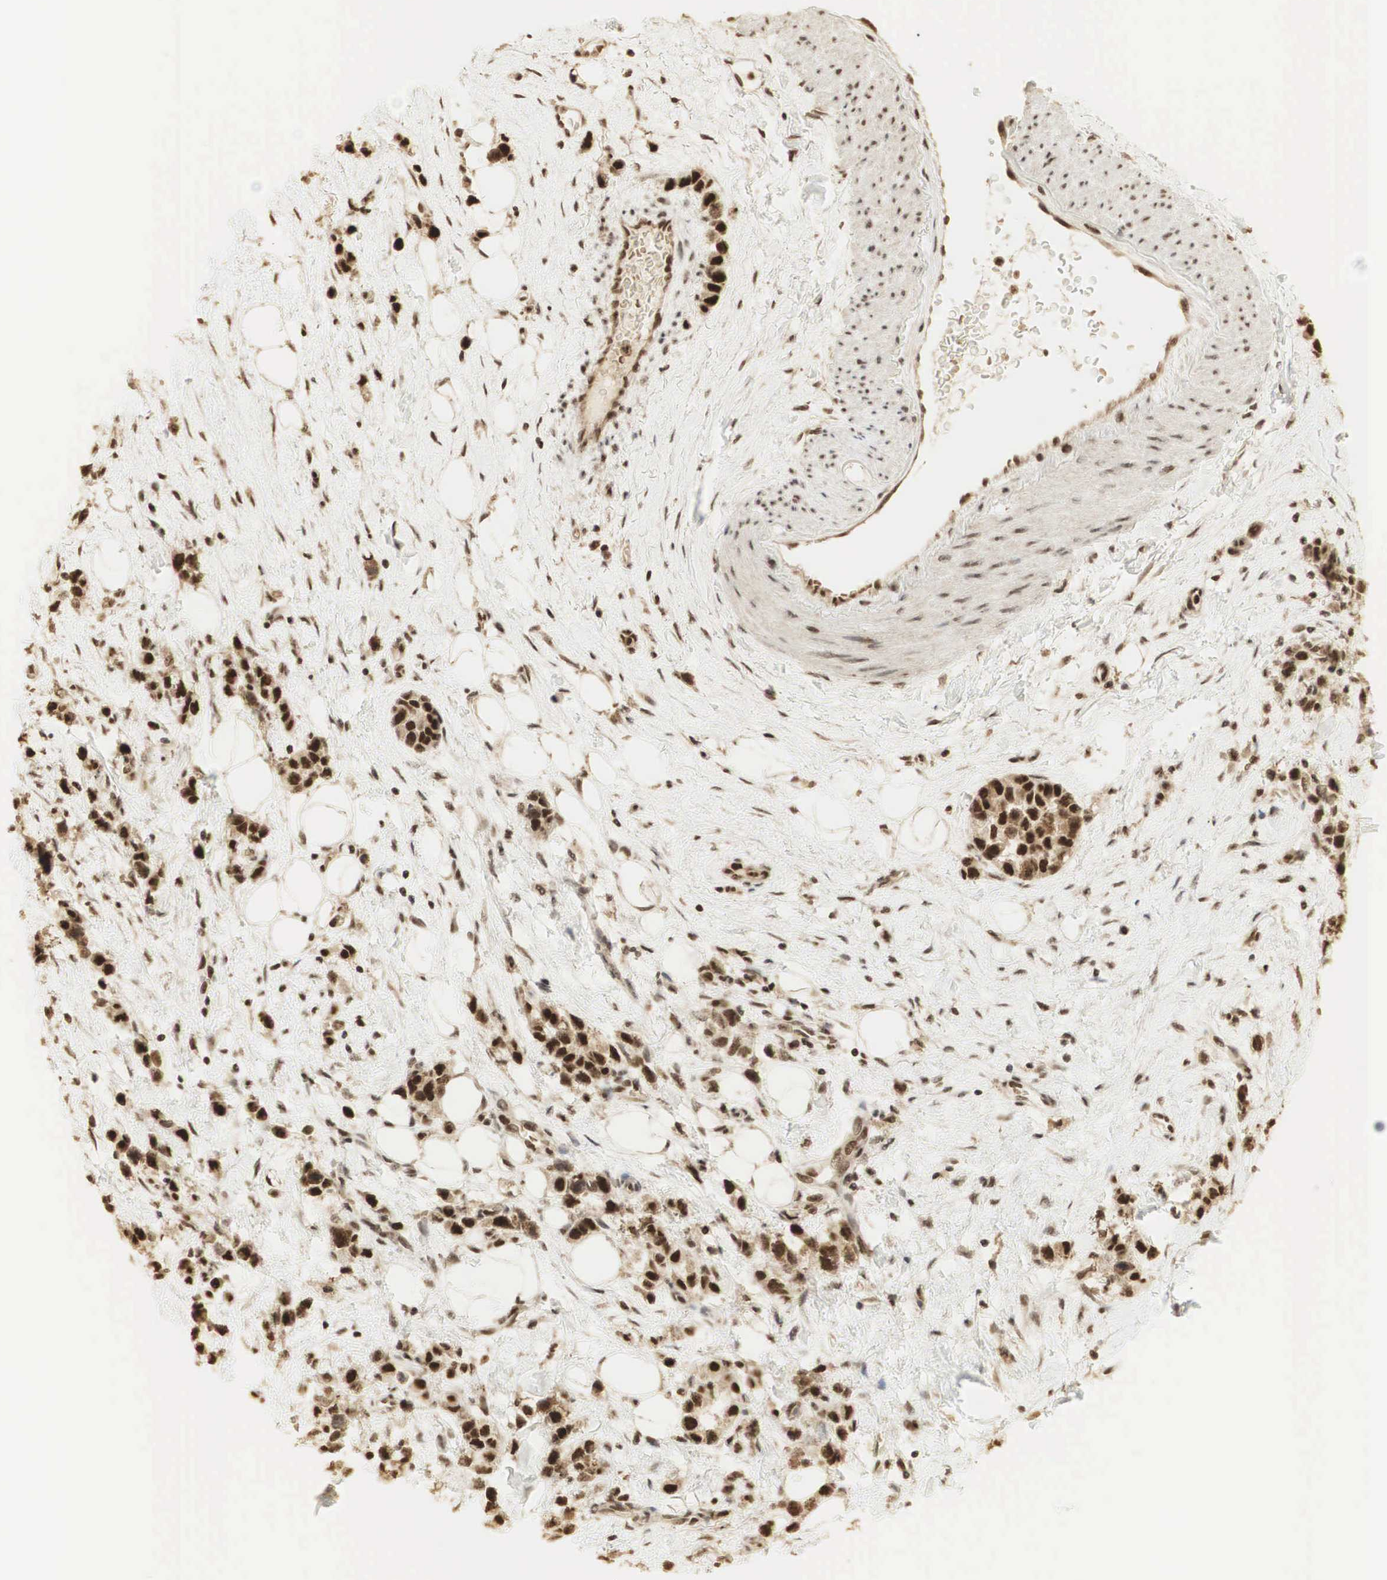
{"staining": {"intensity": "strong", "quantity": ">75%", "location": "cytoplasmic/membranous,nuclear"}, "tissue": "stomach cancer", "cell_type": "Tumor cells", "image_type": "cancer", "snomed": [{"axis": "morphology", "description": "Adenocarcinoma, NOS"}, {"axis": "topography", "description": "Stomach, upper"}], "caption": "Protein expression analysis of human stomach cancer reveals strong cytoplasmic/membranous and nuclear positivity in approximately >75% of tumor cells.", "gene": "RNF113A", "patient": {"sex": "male", "age": 76}}